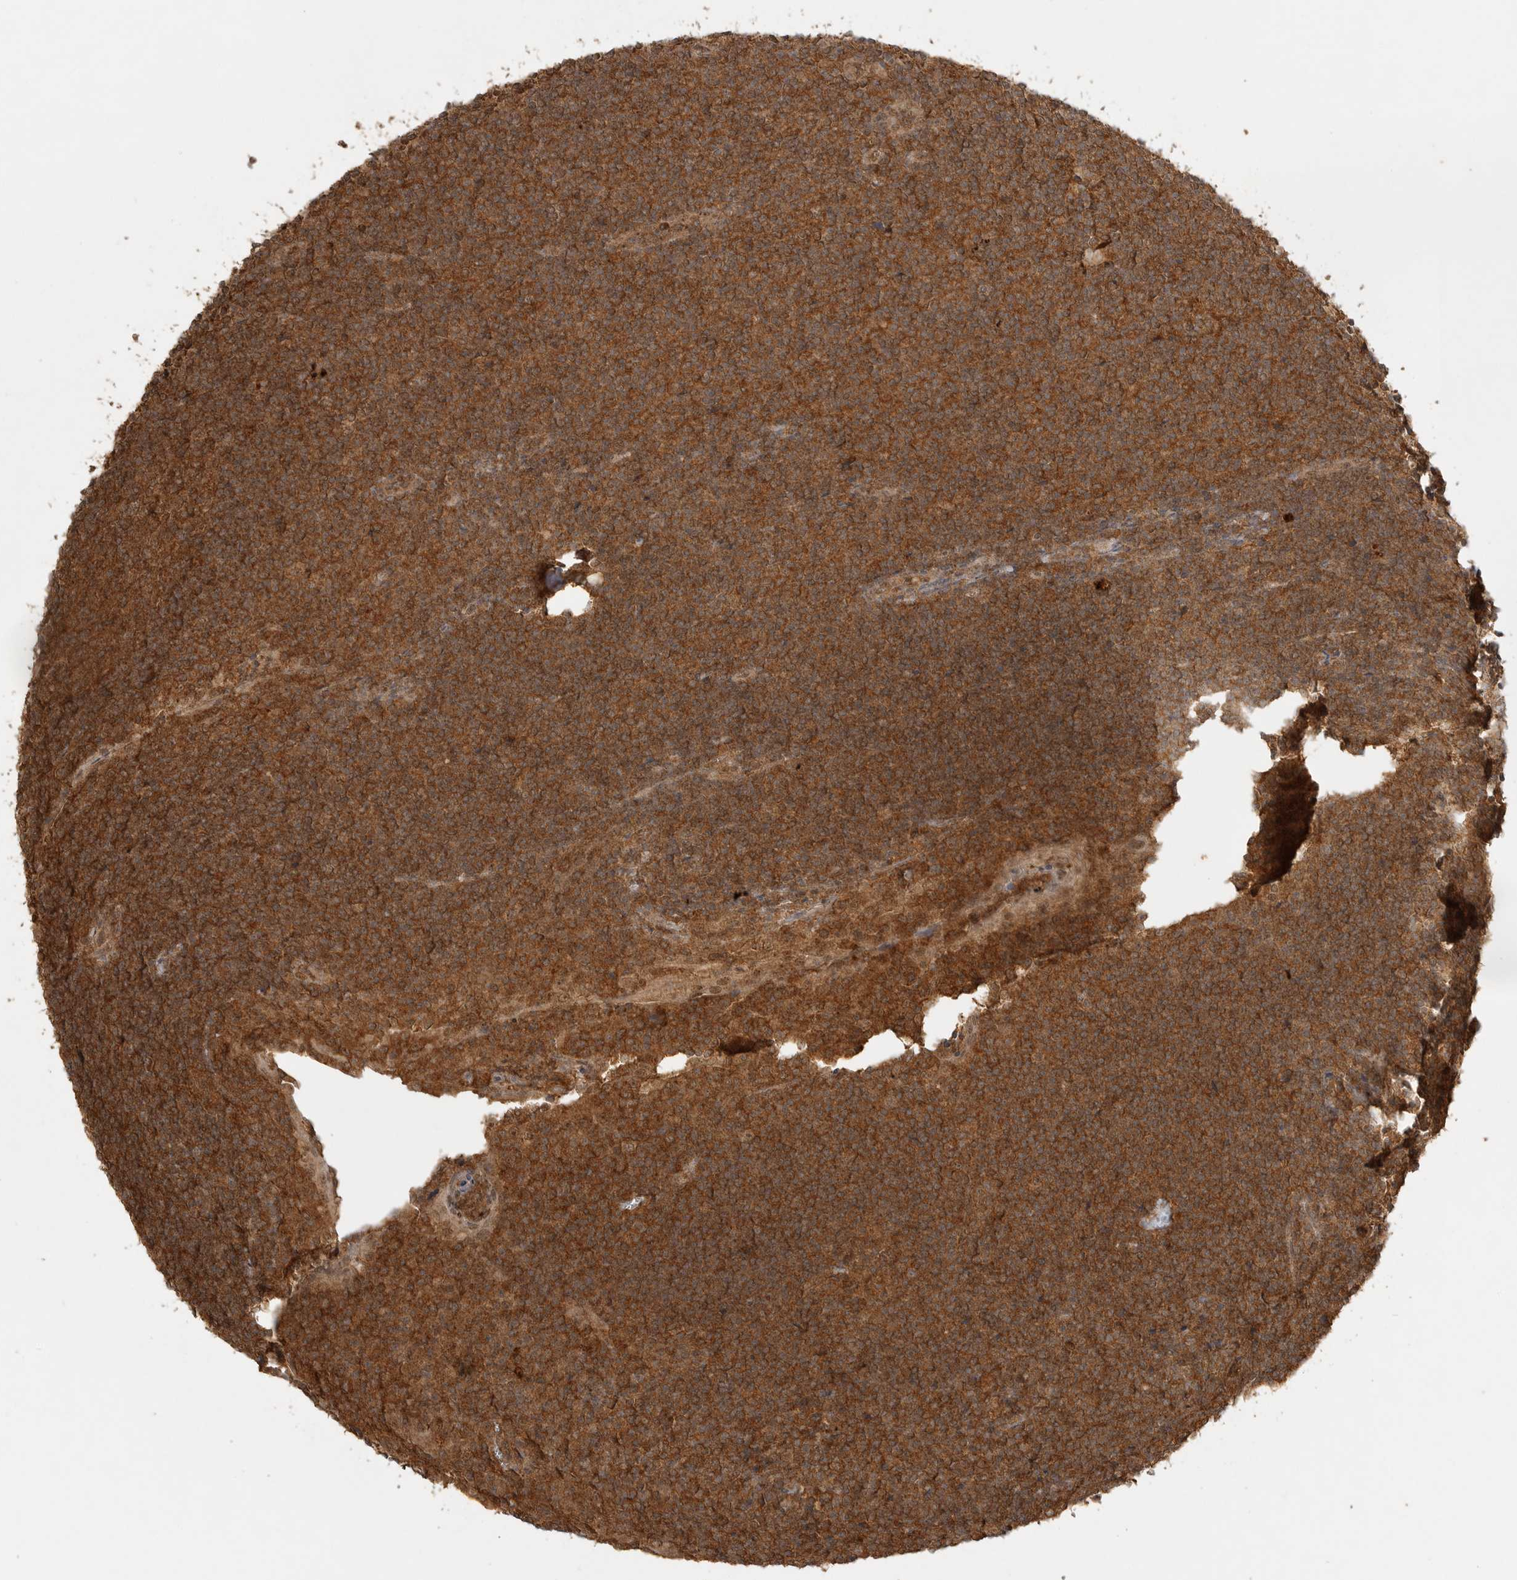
{"staining": {"intensity": "strong", "quantity": ">75%", "location": "cytoplasmic/membranous"}, "tissue": "tonsil", "cell_type": "Germinal center cells", "image_type": "normal", "snomed": [{"axis": "morphology", "description": "Normal tissue, NOS"}, {"axis": "topography", "description": "Tonsil"}], "caption": "Immunohistochemistry (IHC) image of unremarkable tonsil: tonsil stained using immunohistochemistry reveals high levels of strong protein expression localized specifically in the cytoplasmic/membranous of germinal center cells, appearing as a cytoplasmic/membranous brown color.", "gene": "ICOSLG", "patient": {"sex": "male", "age": 37}}